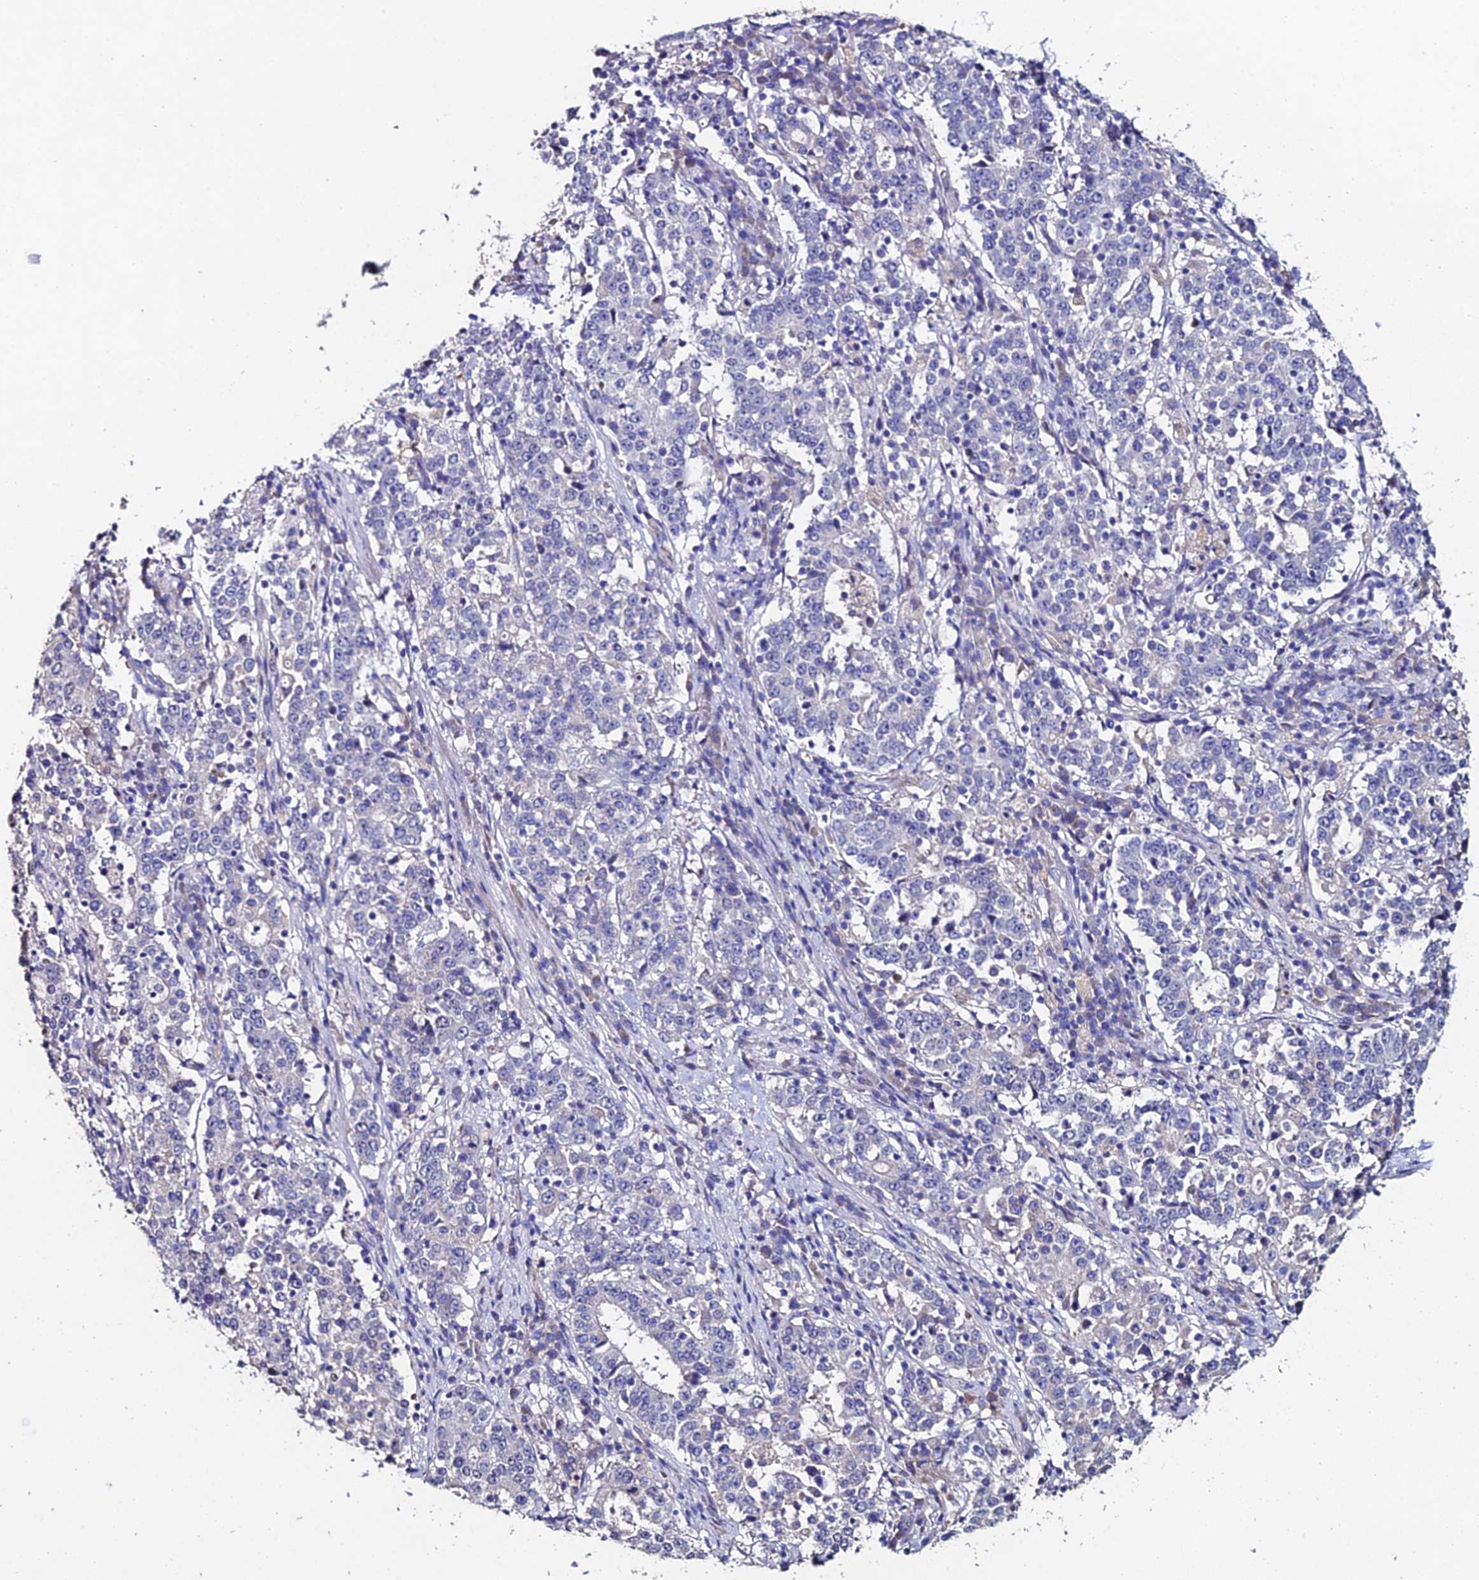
{"staining": {"intensity": "negative", "quantity": "none", "location": "none"}, "tissue": "stomach cancer", "cell_type": "Tumor cells", "image_type": "cancer", "snomed": [{"axis": "morphology", "description": "Adenocarcinoma, NOS"}, {"axis": "topography", "description": "Stomach"}], "caption": "Immunohistochemistry of human adenocarcinoma (stomach) demonstrates no expression in tumor cells.", "gene": "ESRRG", "patient": {"sex": "male", "age": 59}}